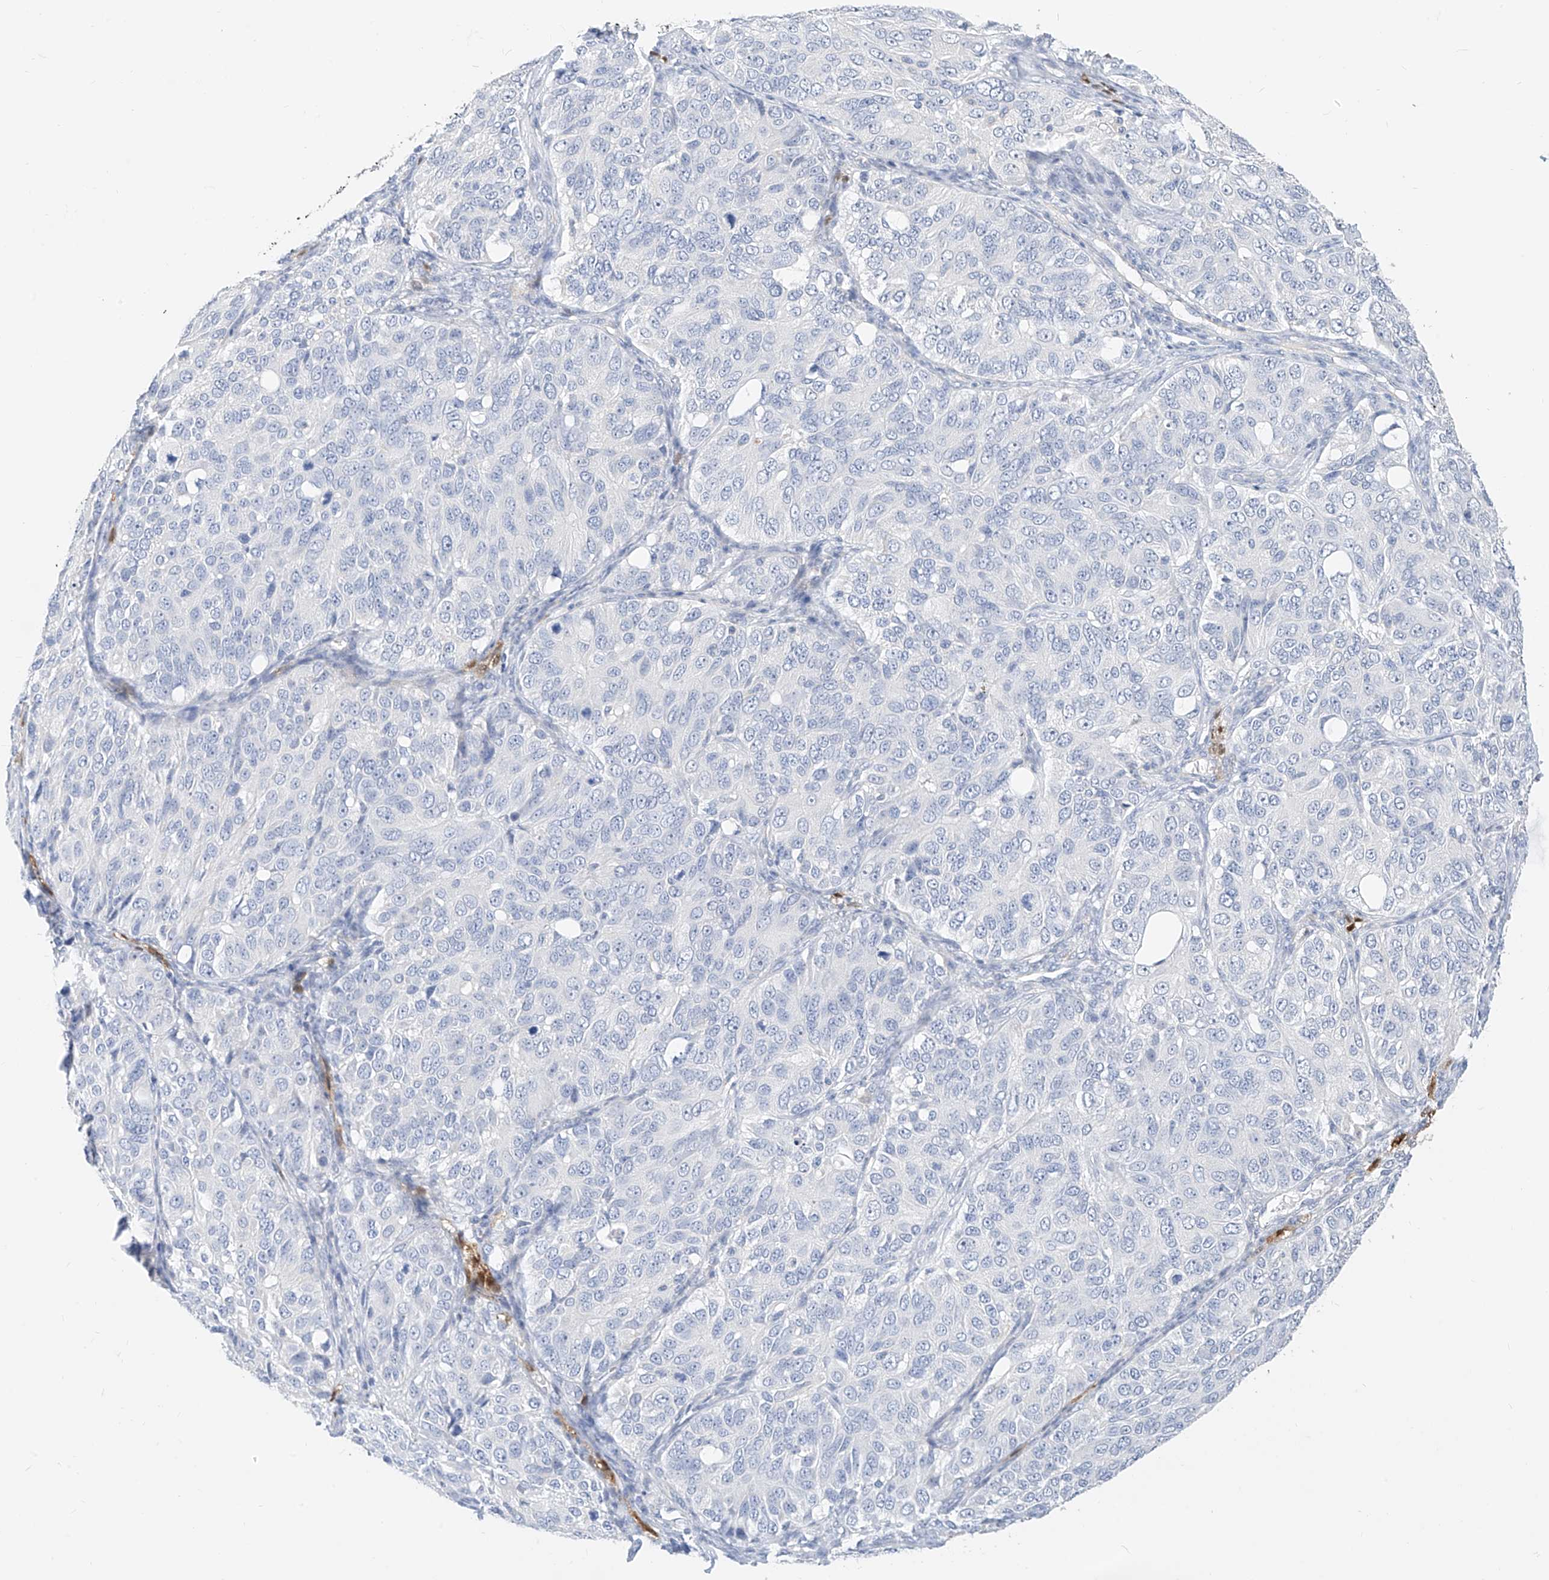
{"staining": {"intensity": "negative", "quantity": "none", "location": "none"}, "tissue": "ovarian cancer", "cell_type": "Tumor cells", "image_type": "cancer", "snomed": [{"axis": "morphology", "description": "Carcinoma, endometroid"}, {"axis": "topography", "description": "Ovary"}], "caption": "The image exhibits no significant staining in tumor cells of ovarian cancer (endometroid carcinoma).", "gene": "ZZEF1", "patient": {"sex": "female", "age": 51}}